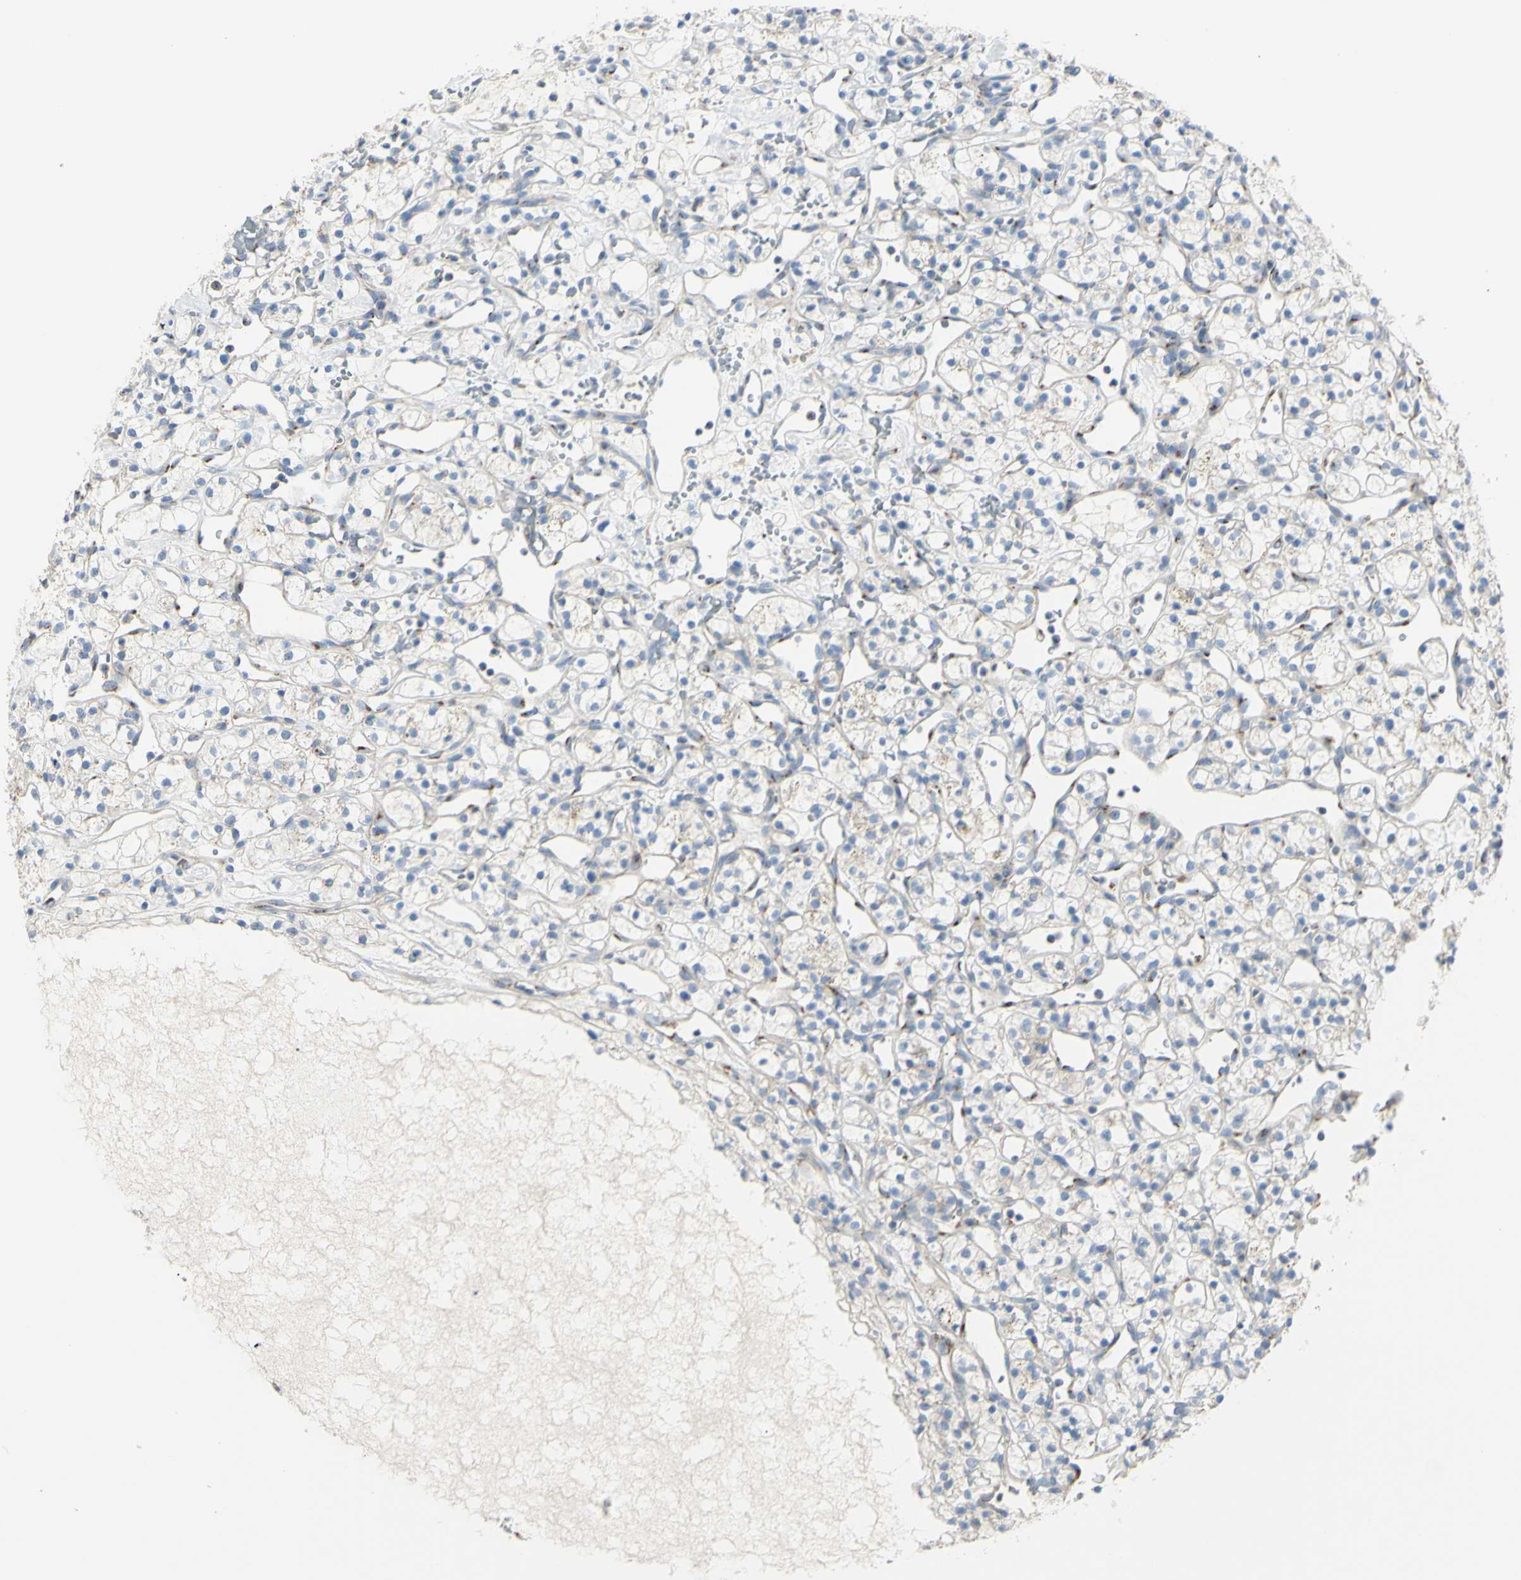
{"staining": {"intensity": "moderate", "quantity": "<25%", "location": "cytoplasmic/membranous"}, "tissue": "renal cancer", "cell_type": "Tumor cells", "image_type": "cancer", "snomed": [{"axis": "morphology", "description": "Adenocarcinoma, NOS"}, {"axis": "topography", "description": "Kidney"}], "caption": "High-power microscopy captured an IHC image of adenocarcinoma (renal), revealing moderate cytoplasmic/membranous positivity in approximately <25% of tumor cells. (DAB IHC with brightfield microscopy, high magnification).", "gene": "B4GALT3", "patient": {"sex": "female", "age": 60}}